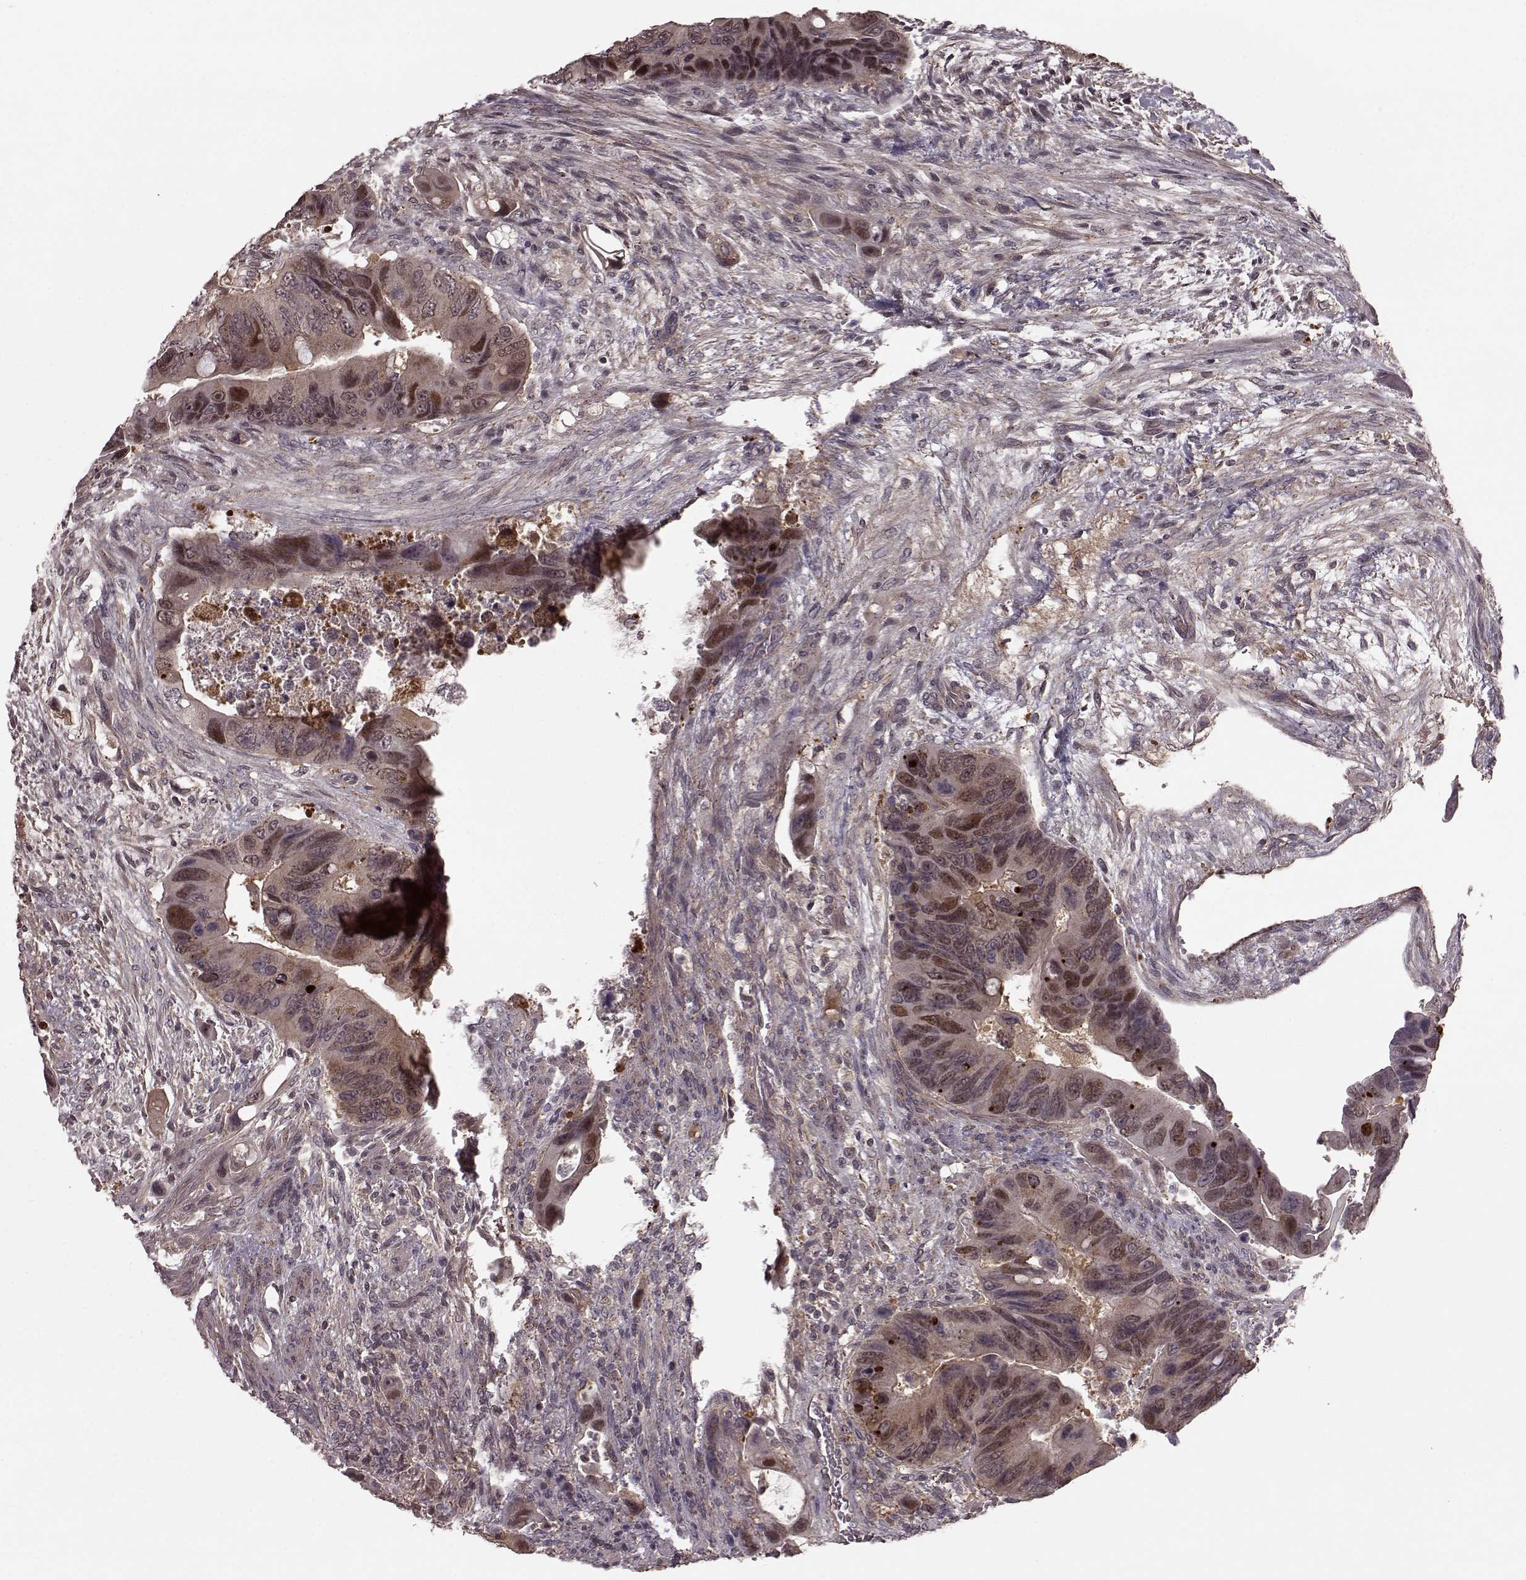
{"staining": {"intensity": "moderate", "quantity": "25%-75%", "location": "cytoplasmic/membranous,nuclear"}, "tissue": "colorectal cancer", "cell_type": "Tumor cells", "image_type": "cancer", "snomed": [{"axis": "morphology", "description": "Adenocarcinoma, NOS"}, {"axis": "topography", "description": "Rectum"}], "caption": "Moderate cytoplasmic/membranous and nuclear expression for a protein is appreciated in approximately 25%-75% of tumor cells of colorectal adenocarcinoma using immunohistochemistry.", "gene": "GSS", "patient": {"sex": "male", "age": 63}}